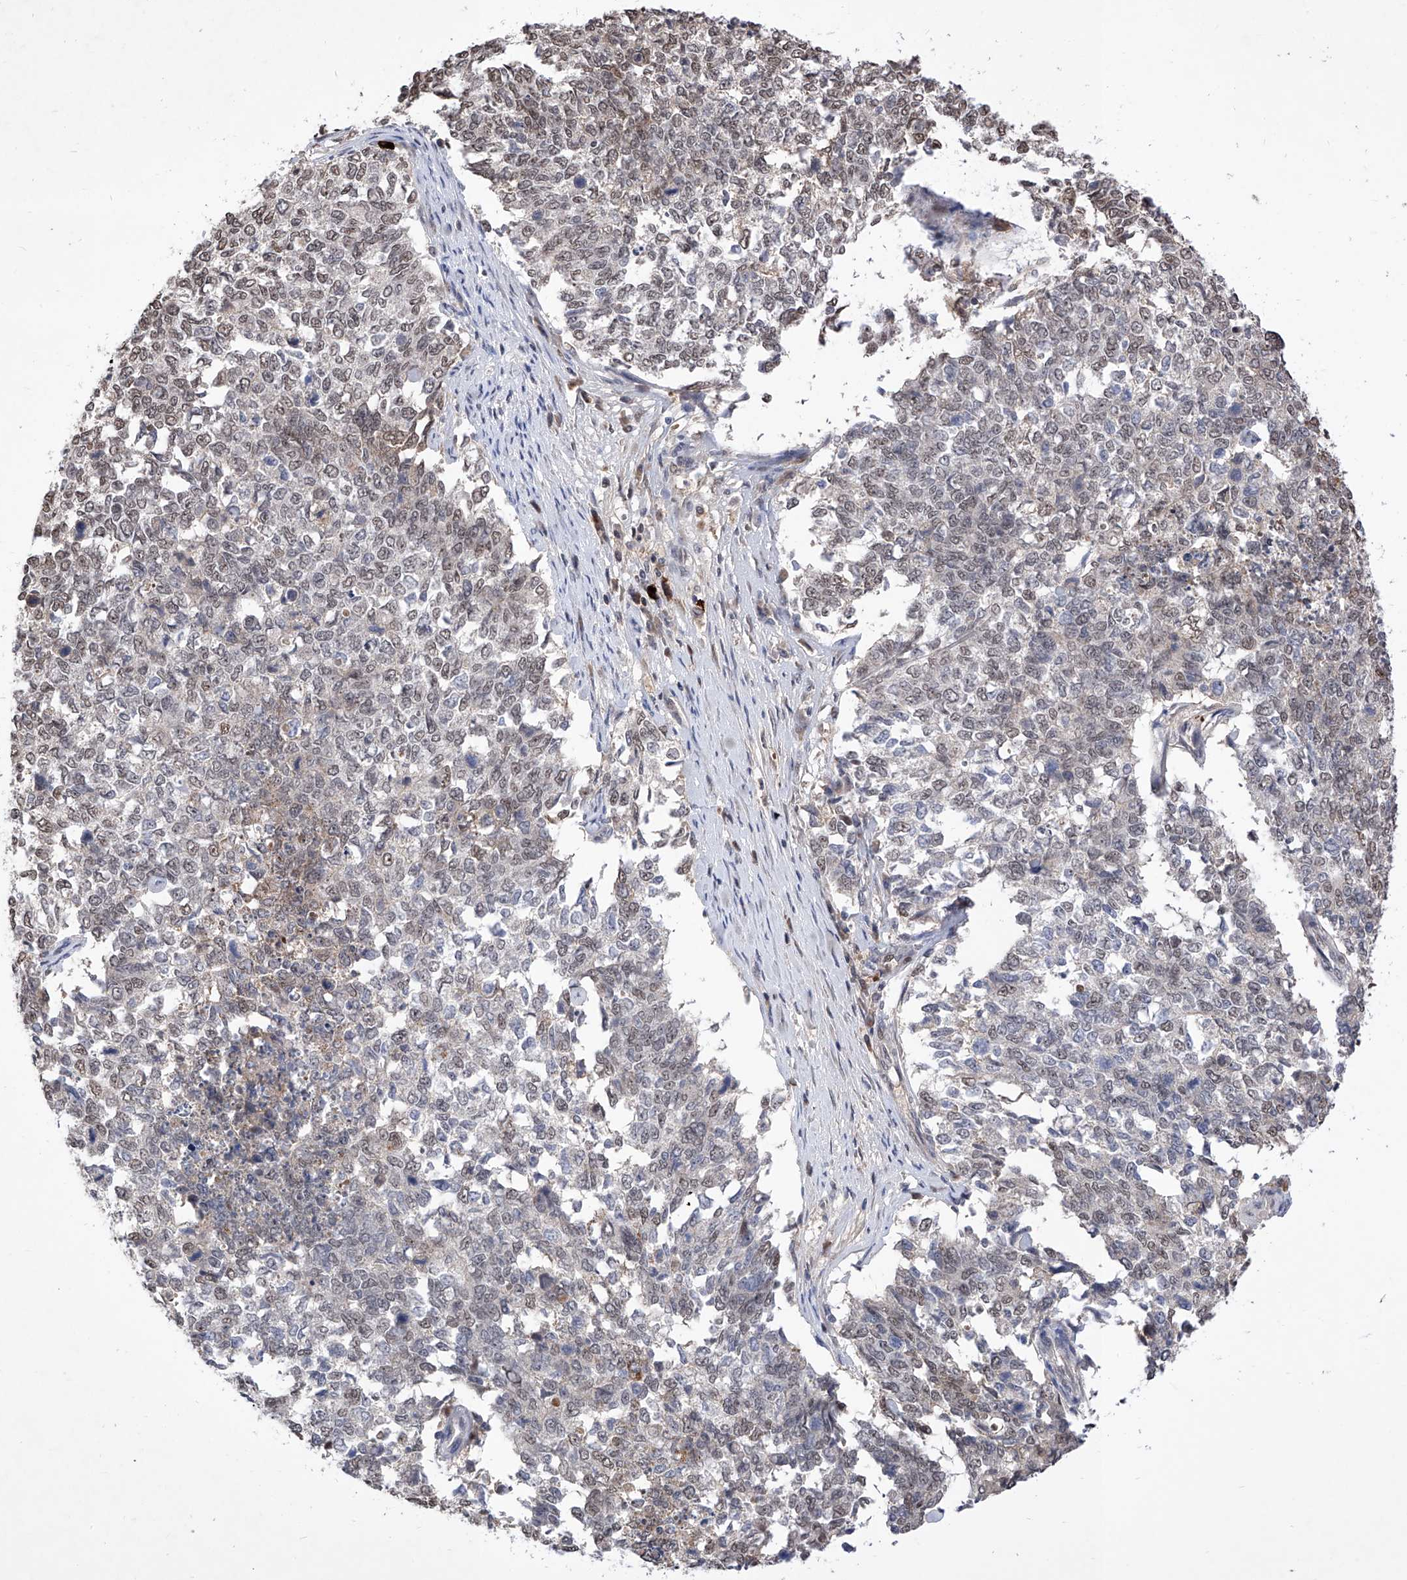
{"staining": {"intensity": "weak", "quantity": "25%-75%", "location": "nuclear"}, "tissue": "cervical cancer", "cell_type": "Tumor cells", "image_type": "cancer", "snomed": [{"axis": "morphology", "description": "Squamous cell carcinoma, NOS"}, {"axis": "topography", "description": "Cervix"}], "caption": "Immunohistochemical staining of human cervical squamous cell carcinoma displays low levels of weak nuclear protein positivity in about 25%-75% of tumor cells.", "gene": "LGR4", "patient": {"sex": "female", "age": 63}}